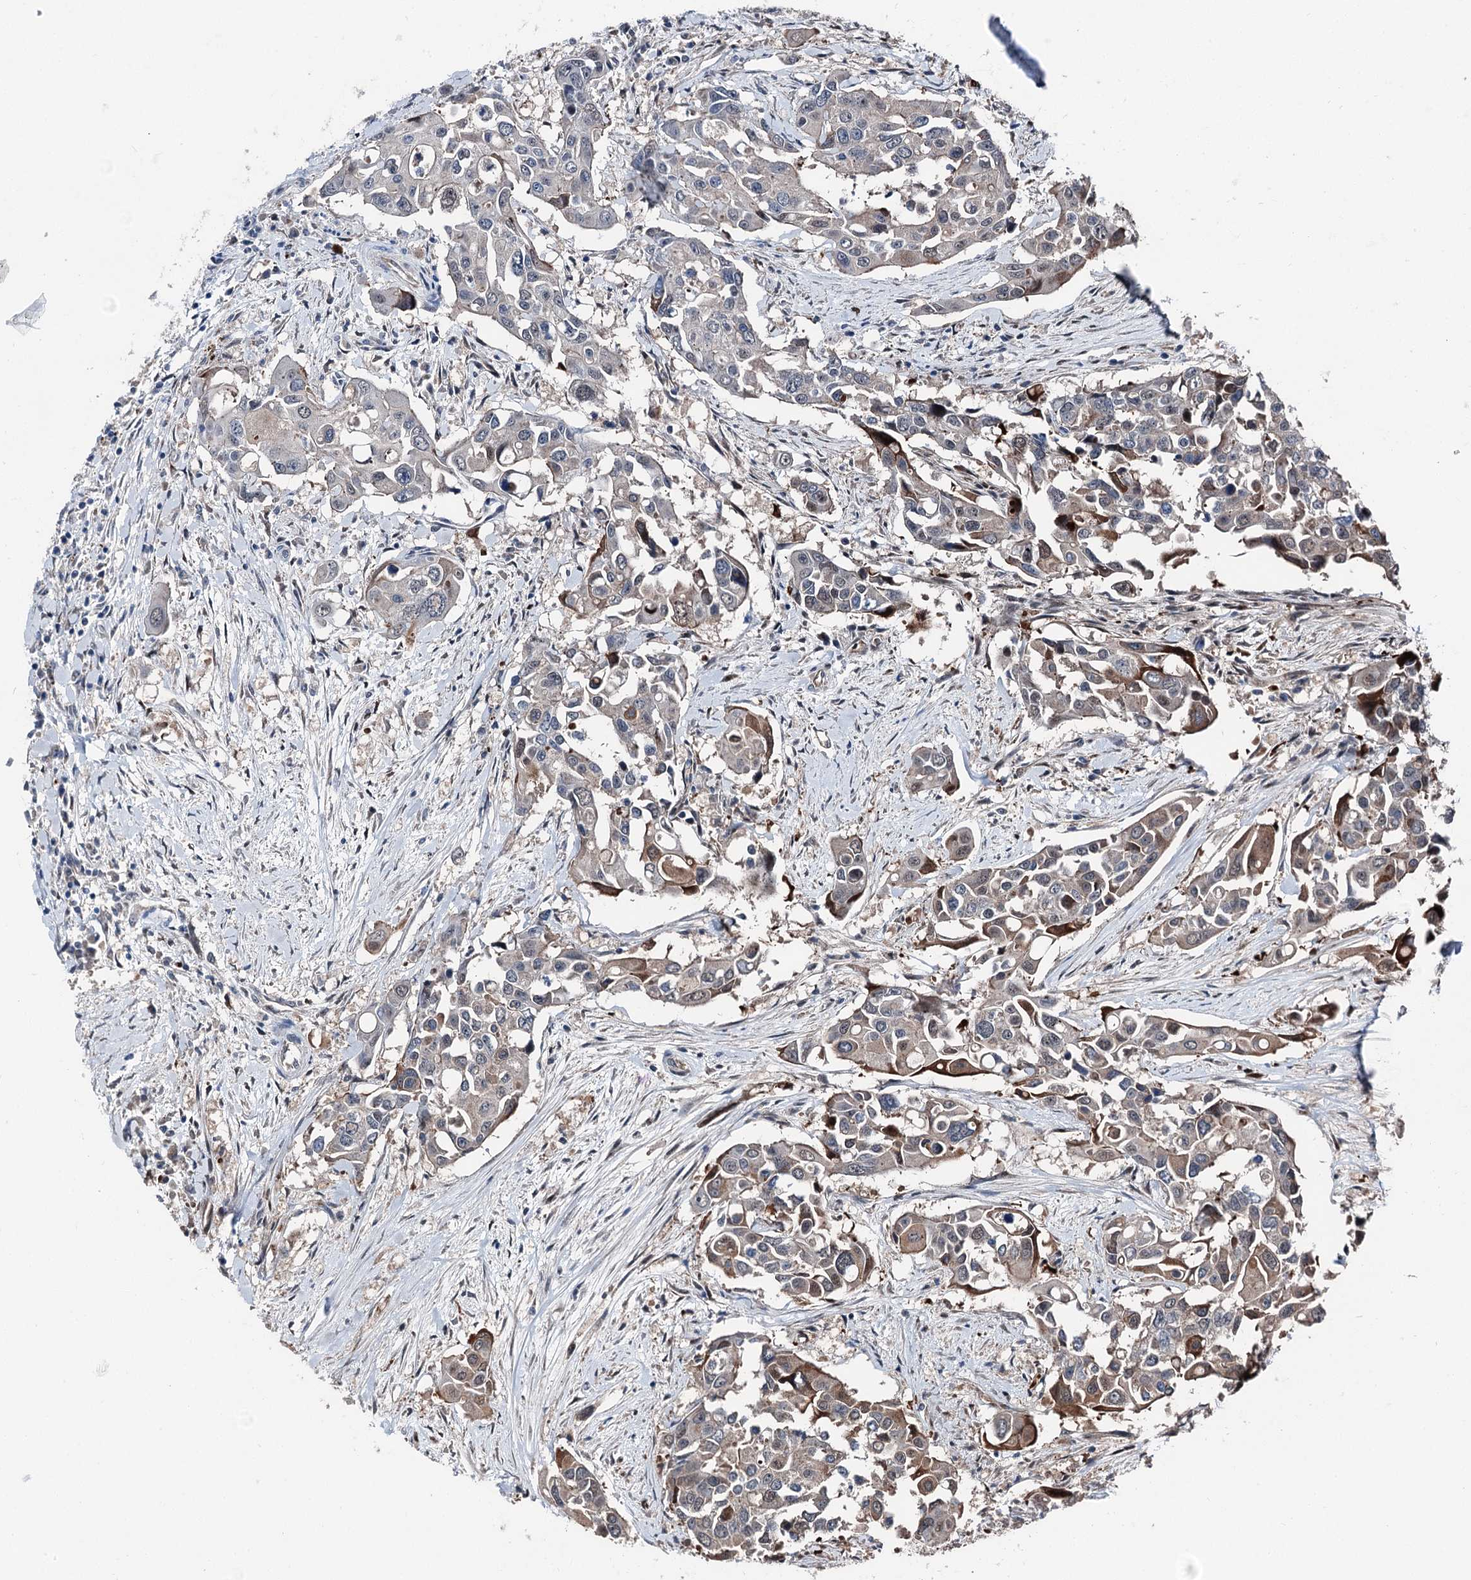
{"staining": {"intensity": "moderate", "quantity": "<25%", "location": "cytoplasmic/membranous"}, "tissue": "colorectal cancer", "cell_type": "Tumor cells", "image_type": "cancer", "snomed": [{"axis": "morphology", "description": "Adenocarcinoma, NOS"}, {"axis": "topography", "description": "Colon"}], "caption": "IHC image of human colorectal cancer (adenocarcinoma) stained for a protein (brown), which reveals low levels of moderate cytoplasmic/membranous staining in approximately <25% of tumor cells.", "gene": "PSMD13", "patient": {"sex": "male", "age": 77}}